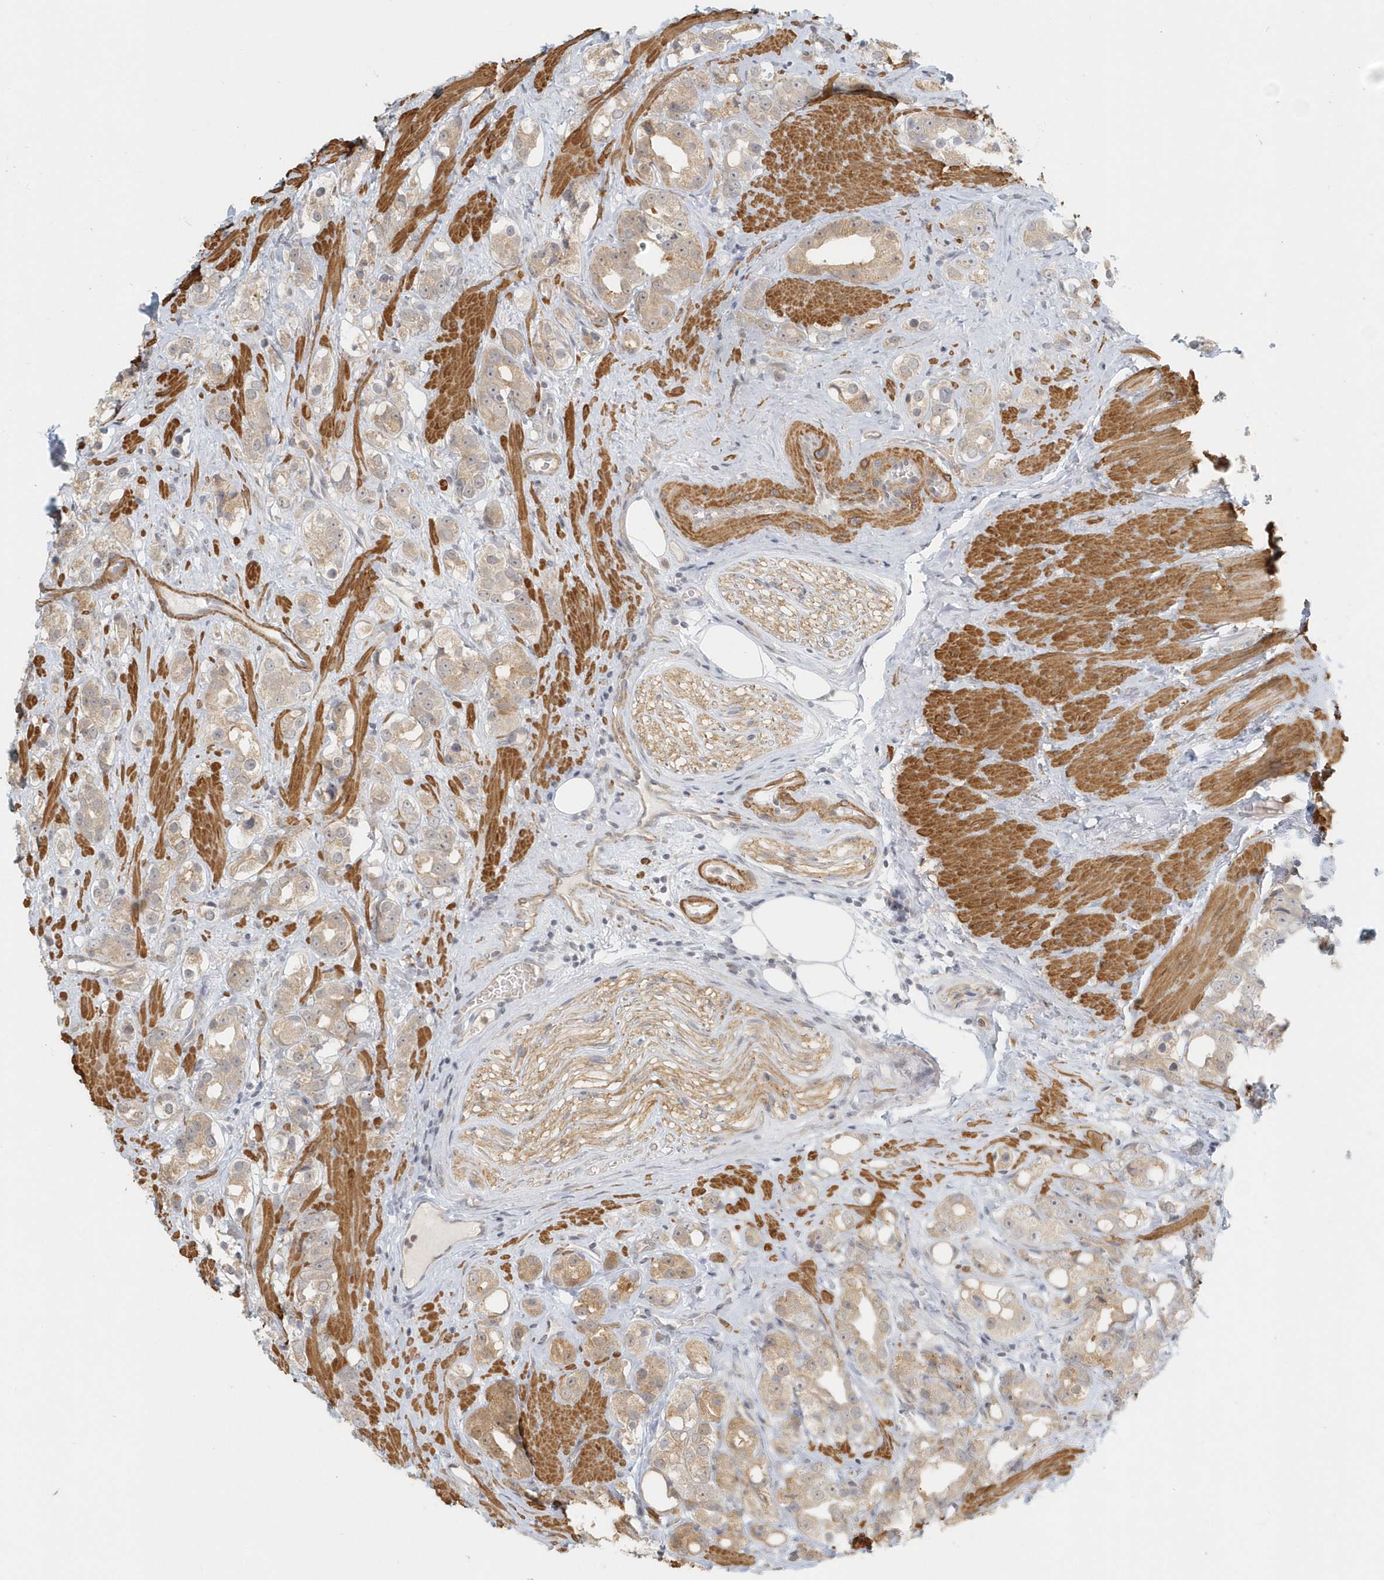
{"staining": {"intensity": "weak", "quantity": ">75%", "location": "cytoplasmic/membranous"}, "tissue": "prostate cancer", "cell_type": "Tumor cells", "image_type": "cancer", "snomed": [{"axis": "morphology", "description": "Adenocarcinoma, NOS"}, {"axis": "topography", "description": "Prostate"}], "caption": "Adenocarcinoma (prostate) tissue shows weak cytoplasmic/membranous staining in about >75% of tumor cells, visualized by immunohistochemistry.", "gene": "NAPB", "patient": {"sex": "male", "age": 79}}